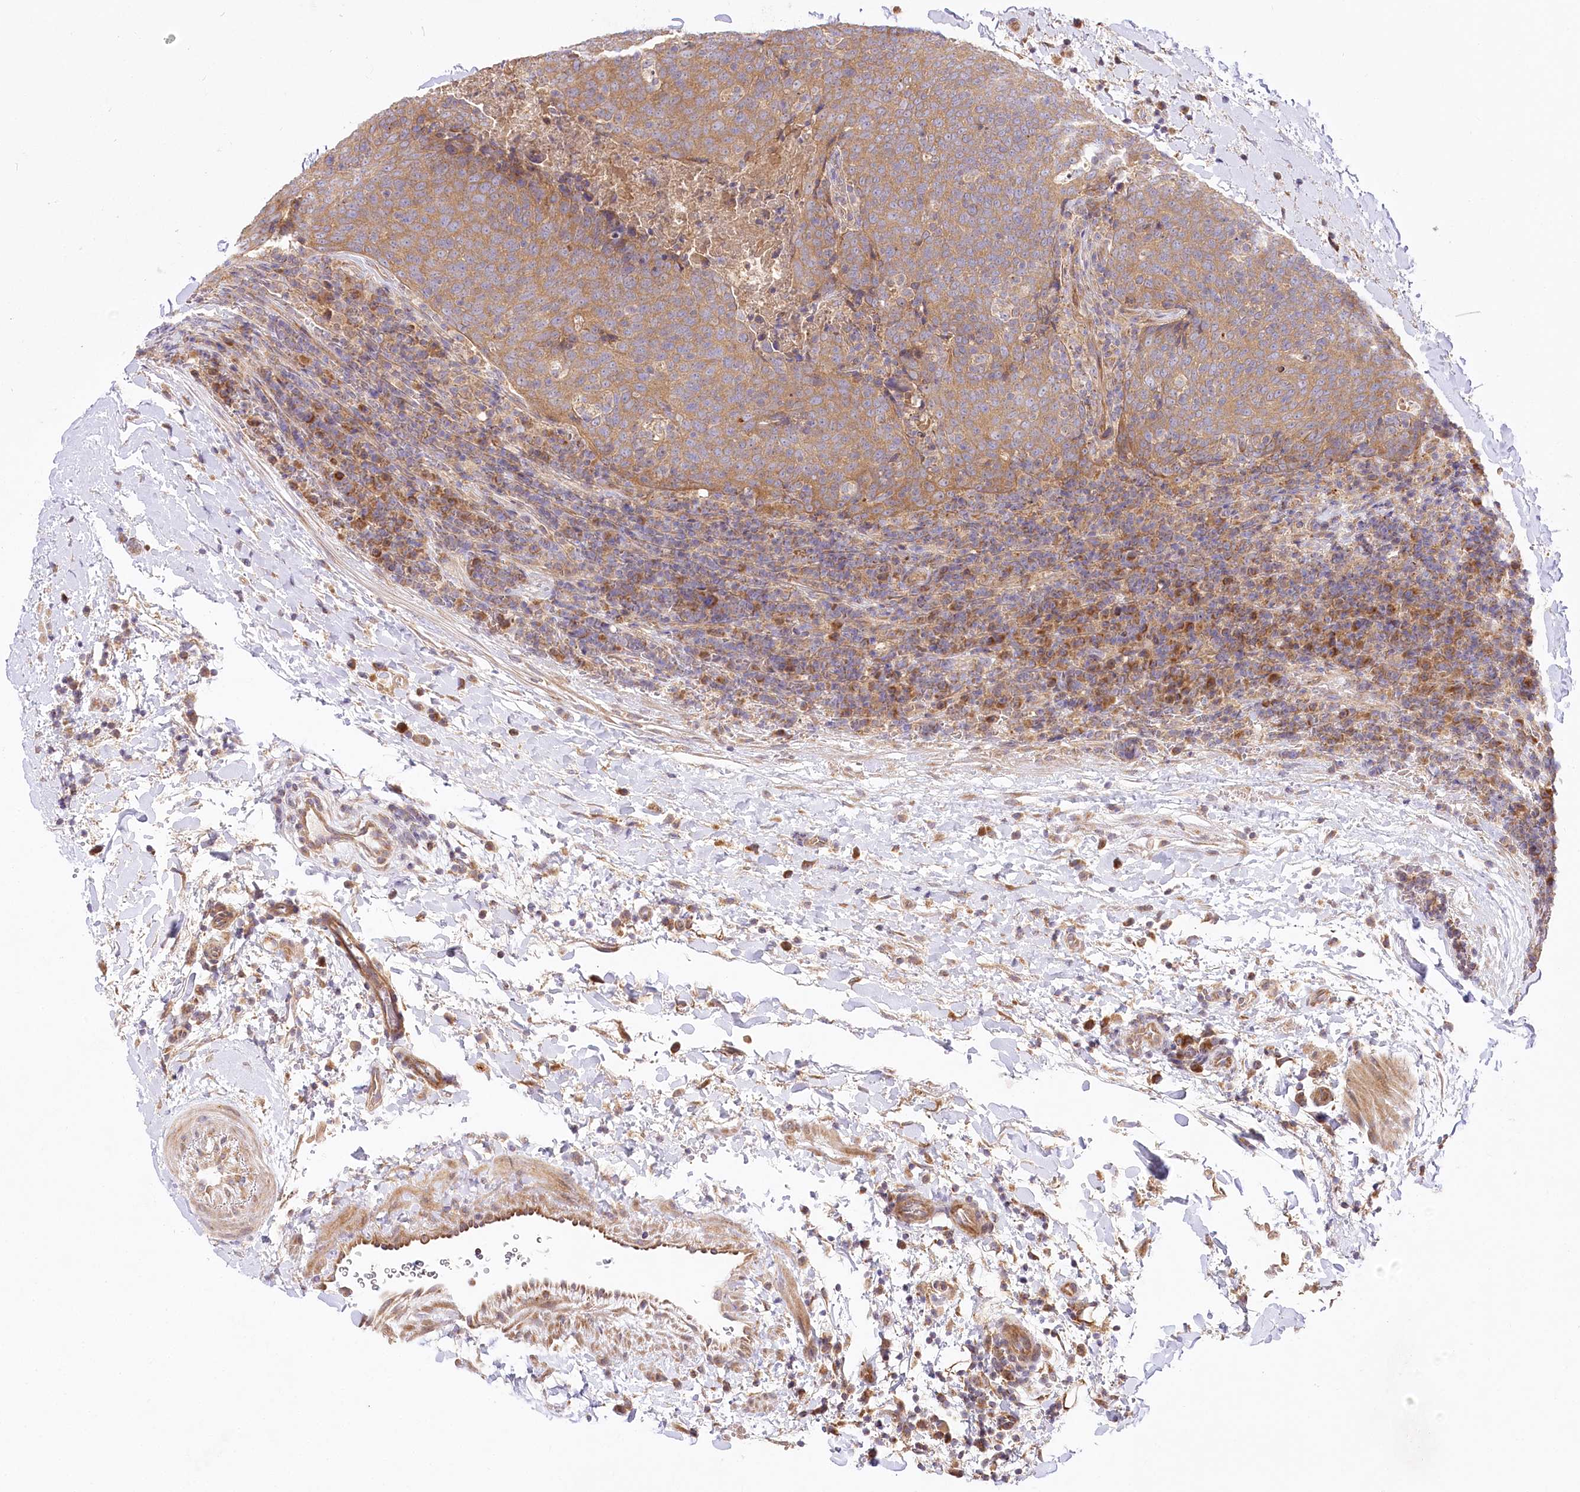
{"staining": {"intensity": "moderate", "quantity": ">75%", "location": "cytoplasmic/membranous"}, "tissue": "head and neck cancer", "cell_type": "Tumor cells", "image_type": "cancer", "snomed": [{"axis": "morphology", "description": "Squamous cell carcinoma, NOS"}, {"axis": "morphology", "description": "Squamous cell carcinoma, metastatic, NOS"}, {"axis": "topography", "description": "Lymph node"}, {"axis": "topography", "description": "Head-Neck"}], "caption": "Protein staining of head and neck cancer tissue demonstrates moderate cytoplasmic/membranous expression in approximately >75% of tumor cells.", "gene": "PYROXD1", "patient": {"sex": "male", "age": 62}}